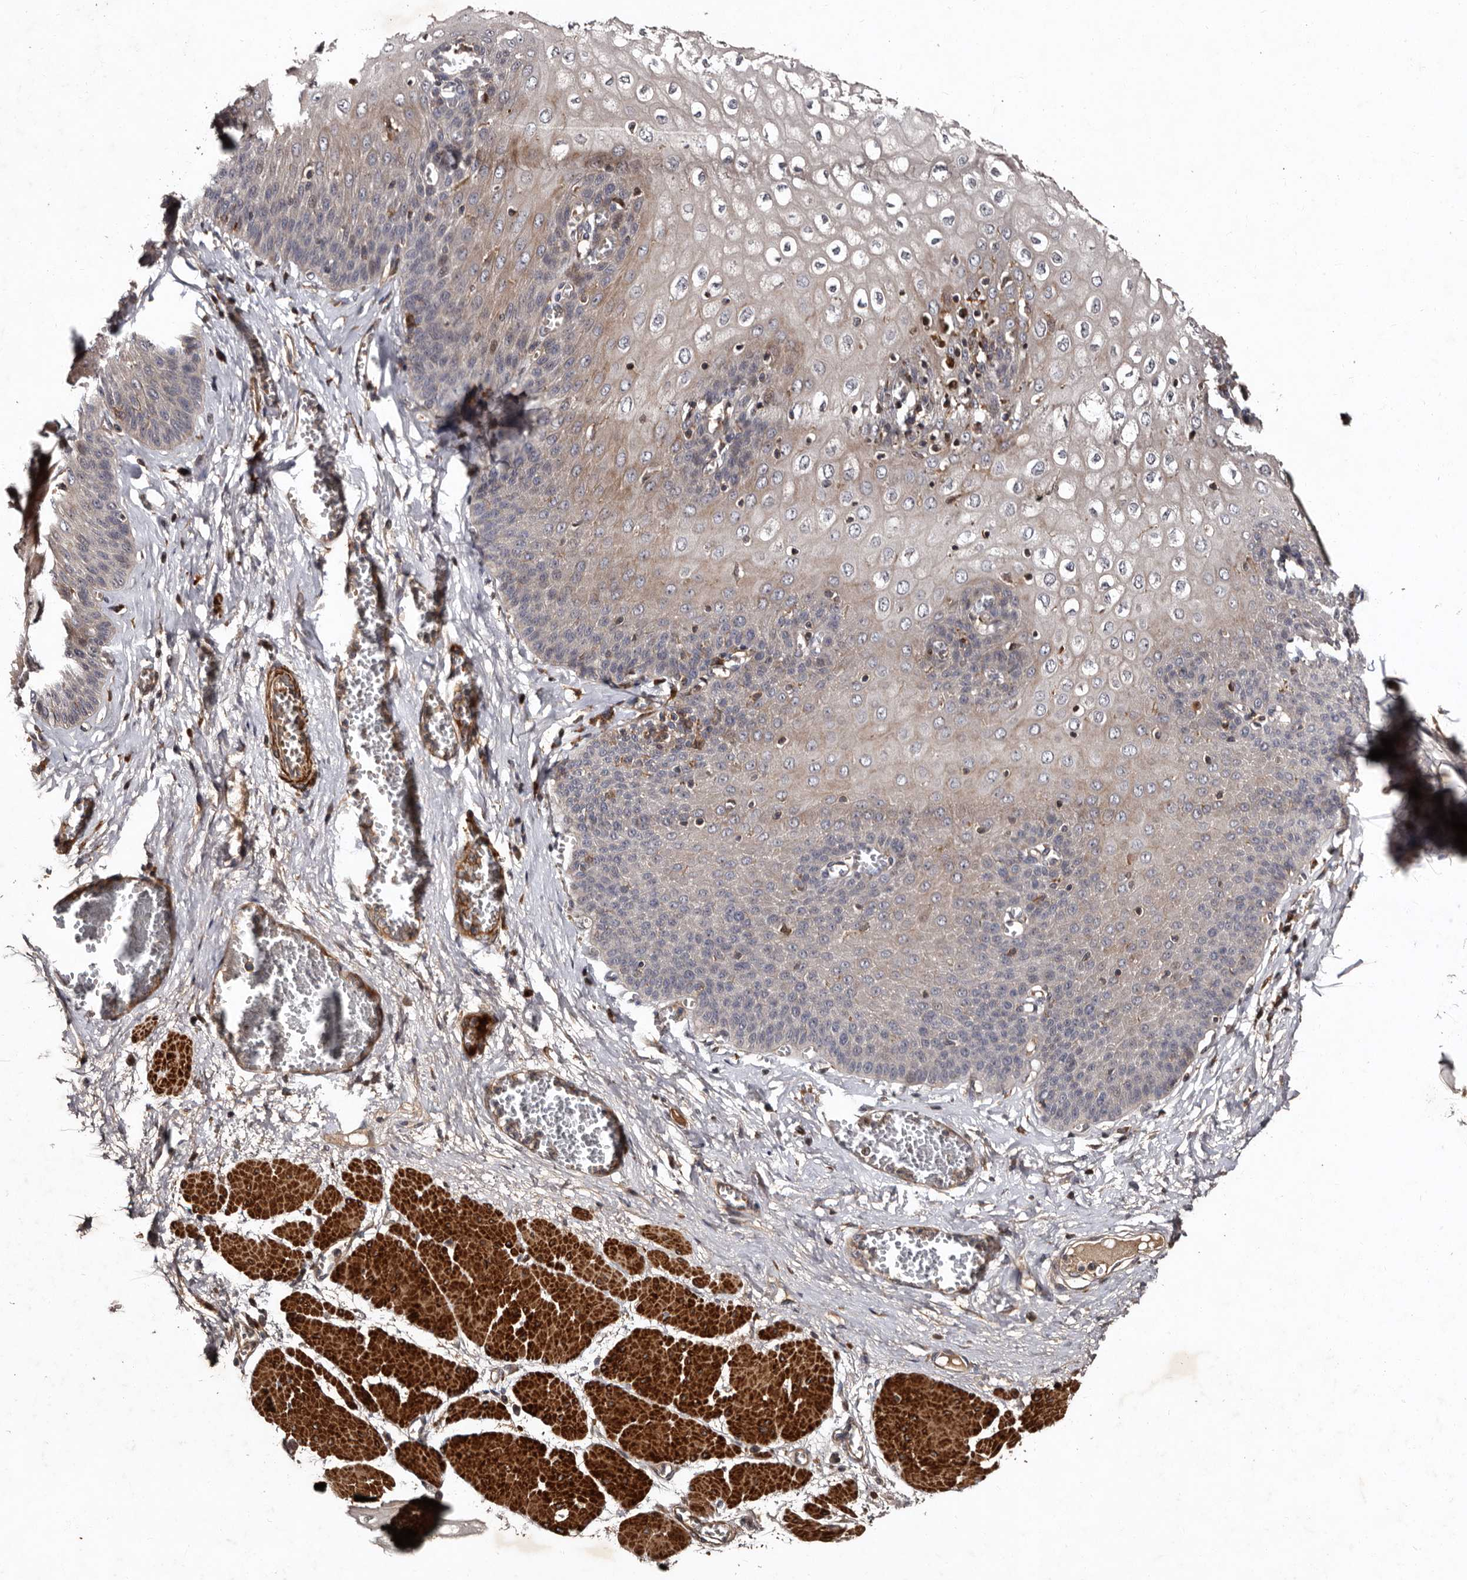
{"staining": {"intensity": "moderate", "quantity": "25%-75%", "location": "cytoplasmic/membranous"}, "tissue": "esophagus", "cell_type": "Squamous epithelial cells", "image_type": "normal", "snomed": [{"axis": "morphology", "description": "Normal tissue, NOS"}, {"axis": "topography", "description": "Esophagus"}], "caption": "IHC staining of normal esophagus, which demonstrates medium levels of moderate cytoplasmic/membranous expression in about 25%-75% of squamous epithelial cells indicating moderate cytoplasmic/membranous protein positivity. The staining was performed using DAB (brown) for protein detection and nuclei were counterstained in hematoxylin (blue).", "gene": "PRKD3", "patient": {"sex": "male", "age": 60}}